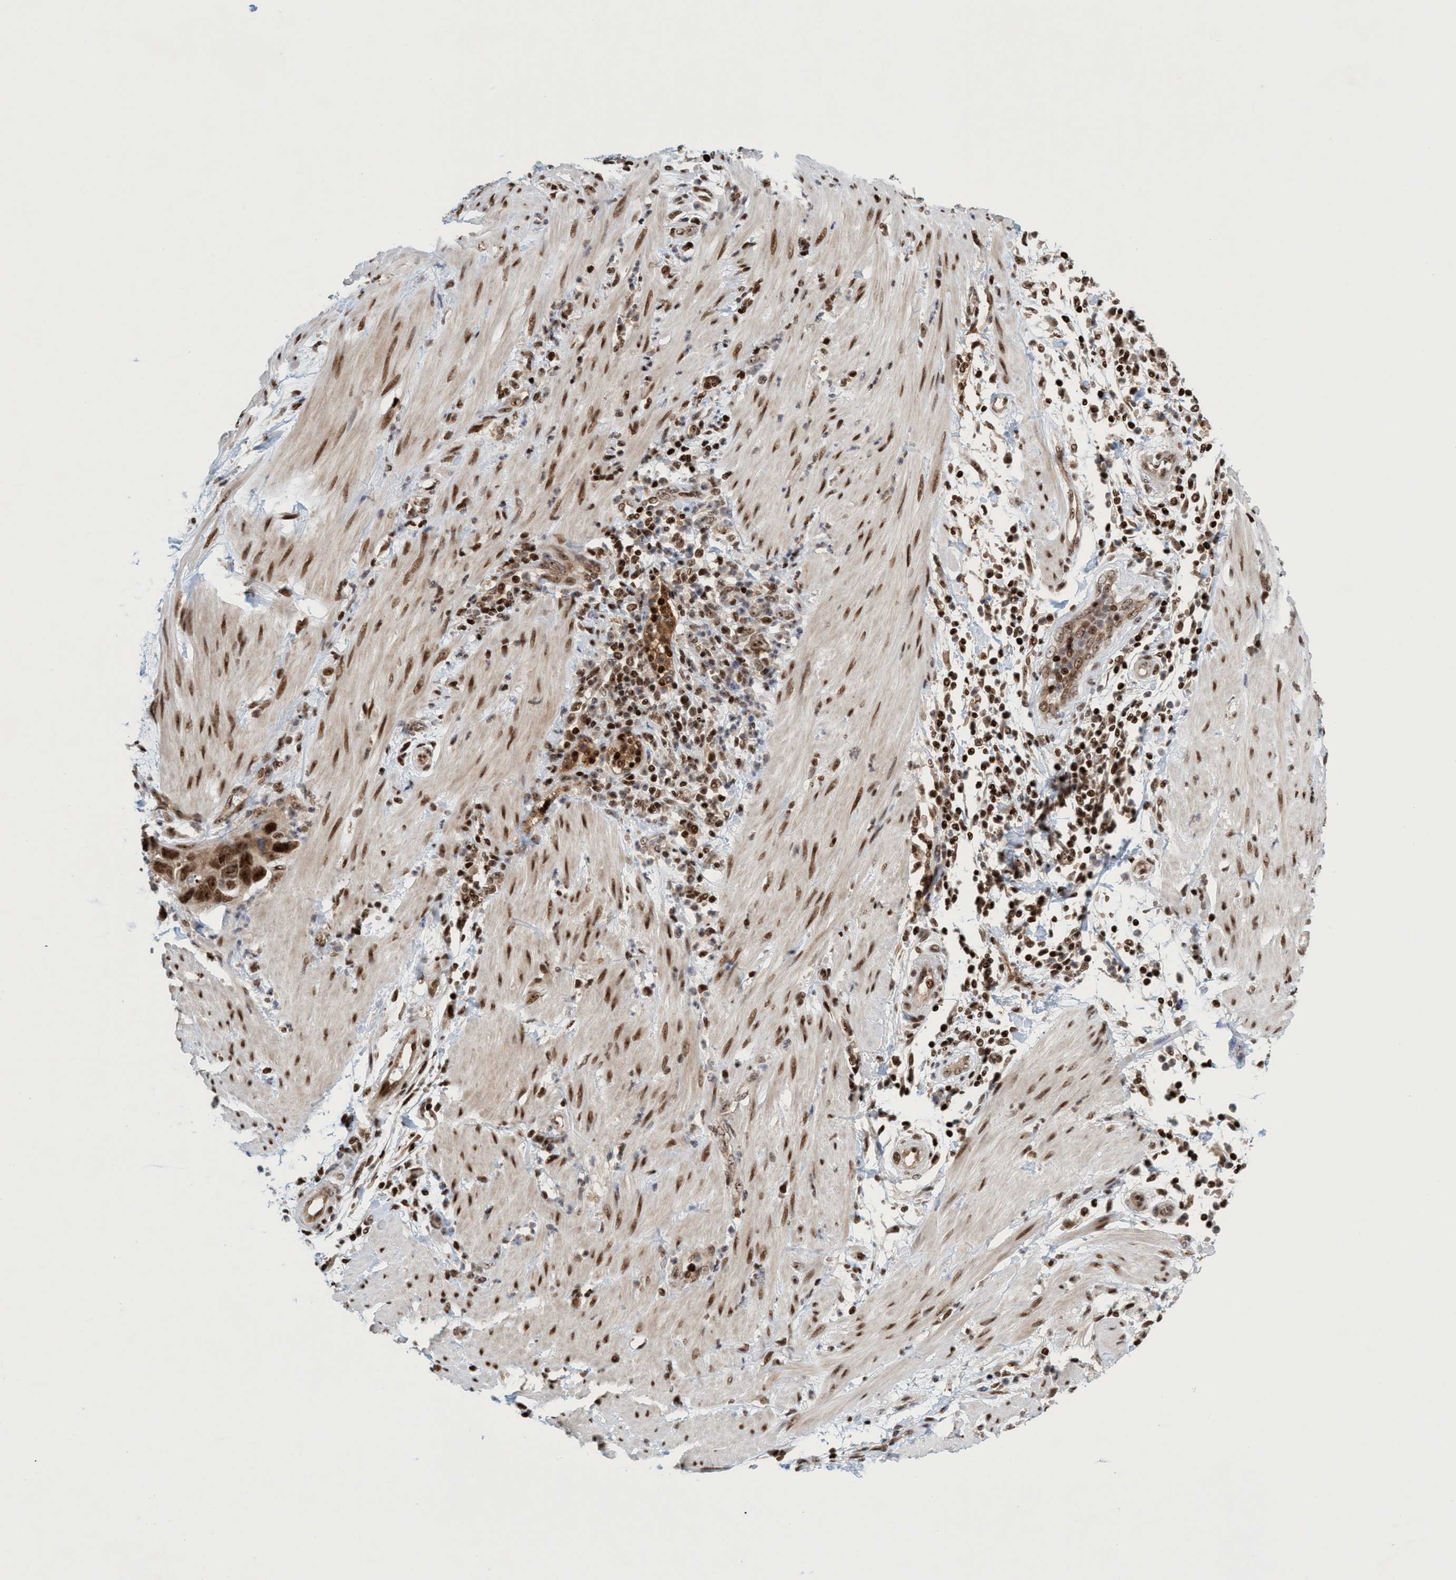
{"staining": {"intensity": "strong", "quantity": ">75%", "location": "nuclear"}, "tissue": "pancreatic cancer", "cell_type": "Tumor cells", "image_type": "cancer", "snomed": [{"axis": "morphology", "description": "Adenocarcinoma, NOS"}, {"axis": "topography", "description": "Pancreas"}], "caption": "Pancreatic cancer (adenocarcinoma) stained for a protein (brown) shows strong nuclear positive staining in about >75% of tumor cells.", "gene": "SMCR8", "patient": {"sex": "female", "age": 70}}